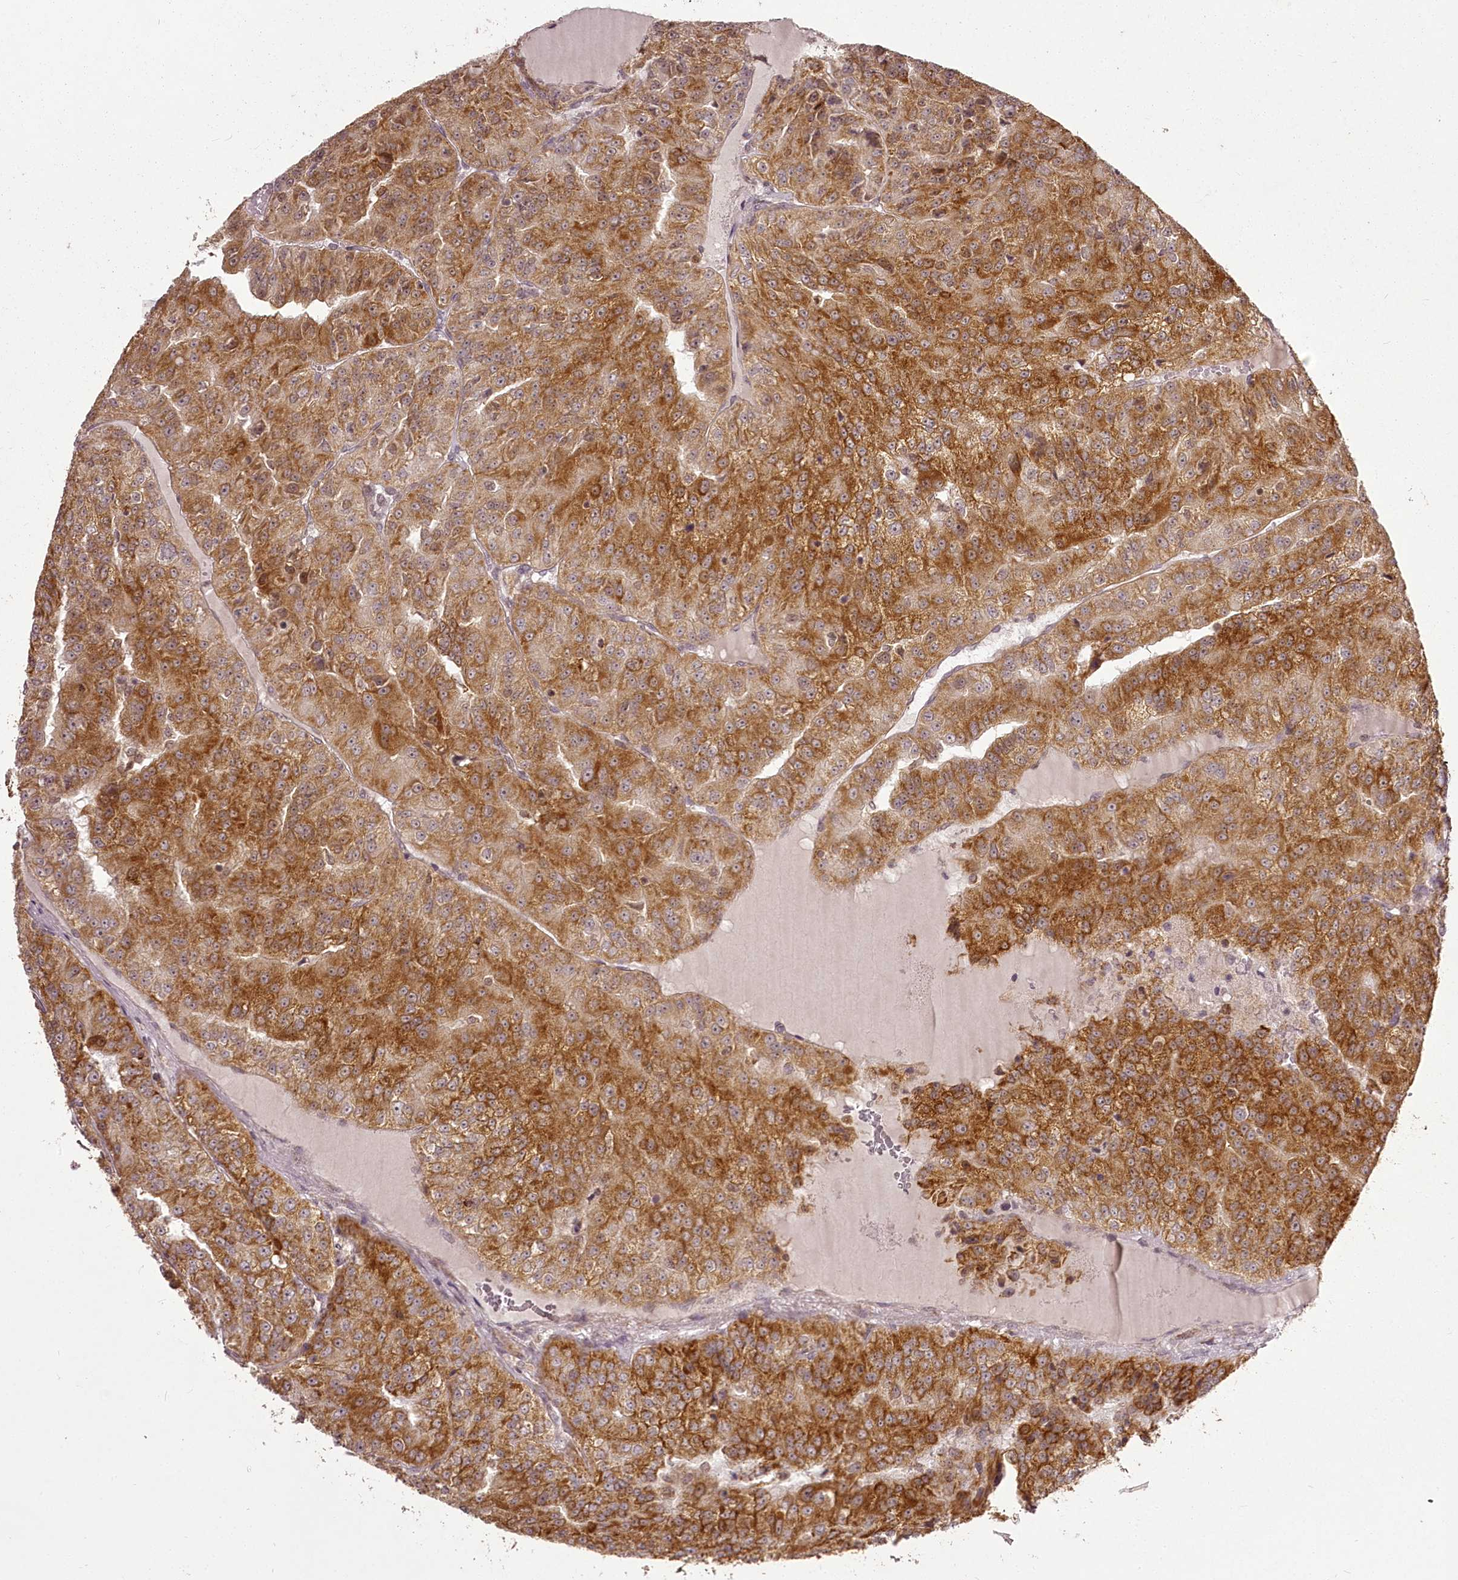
{"staining": {"intensity": "strong", "quantity": "25%-75%", "location": "cytoplasmic/membranous"}, "tissue": "renal cancer", "cell_type": "Tumor cells", "image_type": "cancer", "snomed": [{"axis": "morphology", "description": "Adenocarcinoma, NOS"}, {"axis": "topography", "description": "Kidney"}], "caption": "Renal cancer stained with DAB (3,3'-diaminobenzidine) immunohistochemistry reveals high levels of strong cytoplasmic/membranous expression in about 25%-75% of tumor cells.", "gene": "CHCHD2", "patient": {"sex": "female", "age": 63}}